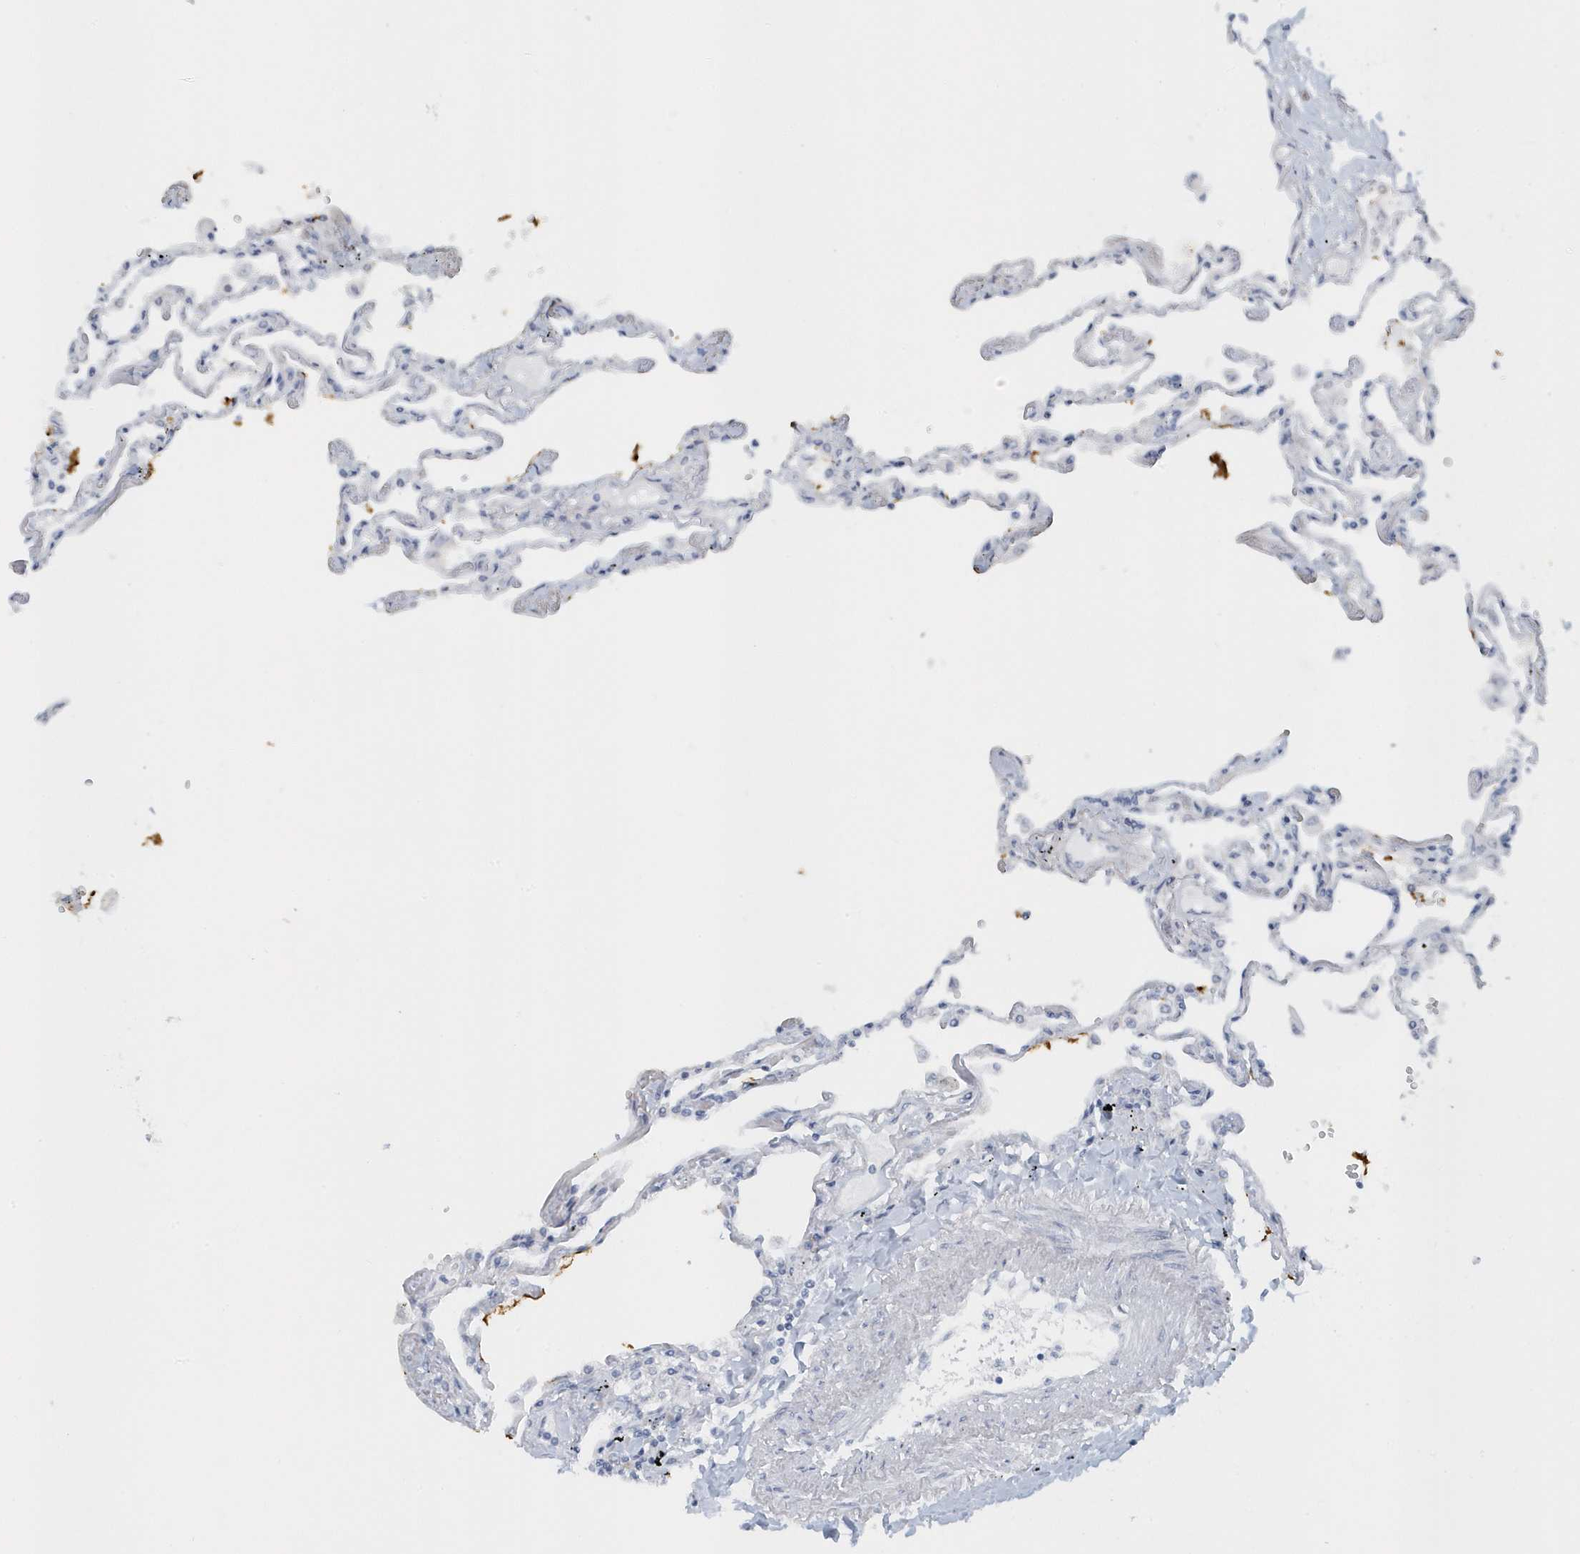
{"staining": {"intensity": "negative", "quantity": "none", "location": "none"}, "tissue": "lung", "cell_type": "Alveolar cells", "image_type": "normal", "snomed": [{"axis": "morphology", "description": "Normal tissue, NOS"}, {"axis": "topography", "description": "Lung"}], "caption": "Micrograph shows no significant protein positivity in alveolar cells of unremarkable lung. The staining is performed using DAB brown chromogen with nuclei counter-stained in using hematoxylin.", "gene": "RPF2", "patient": {"sex": "female", "age": 67}}